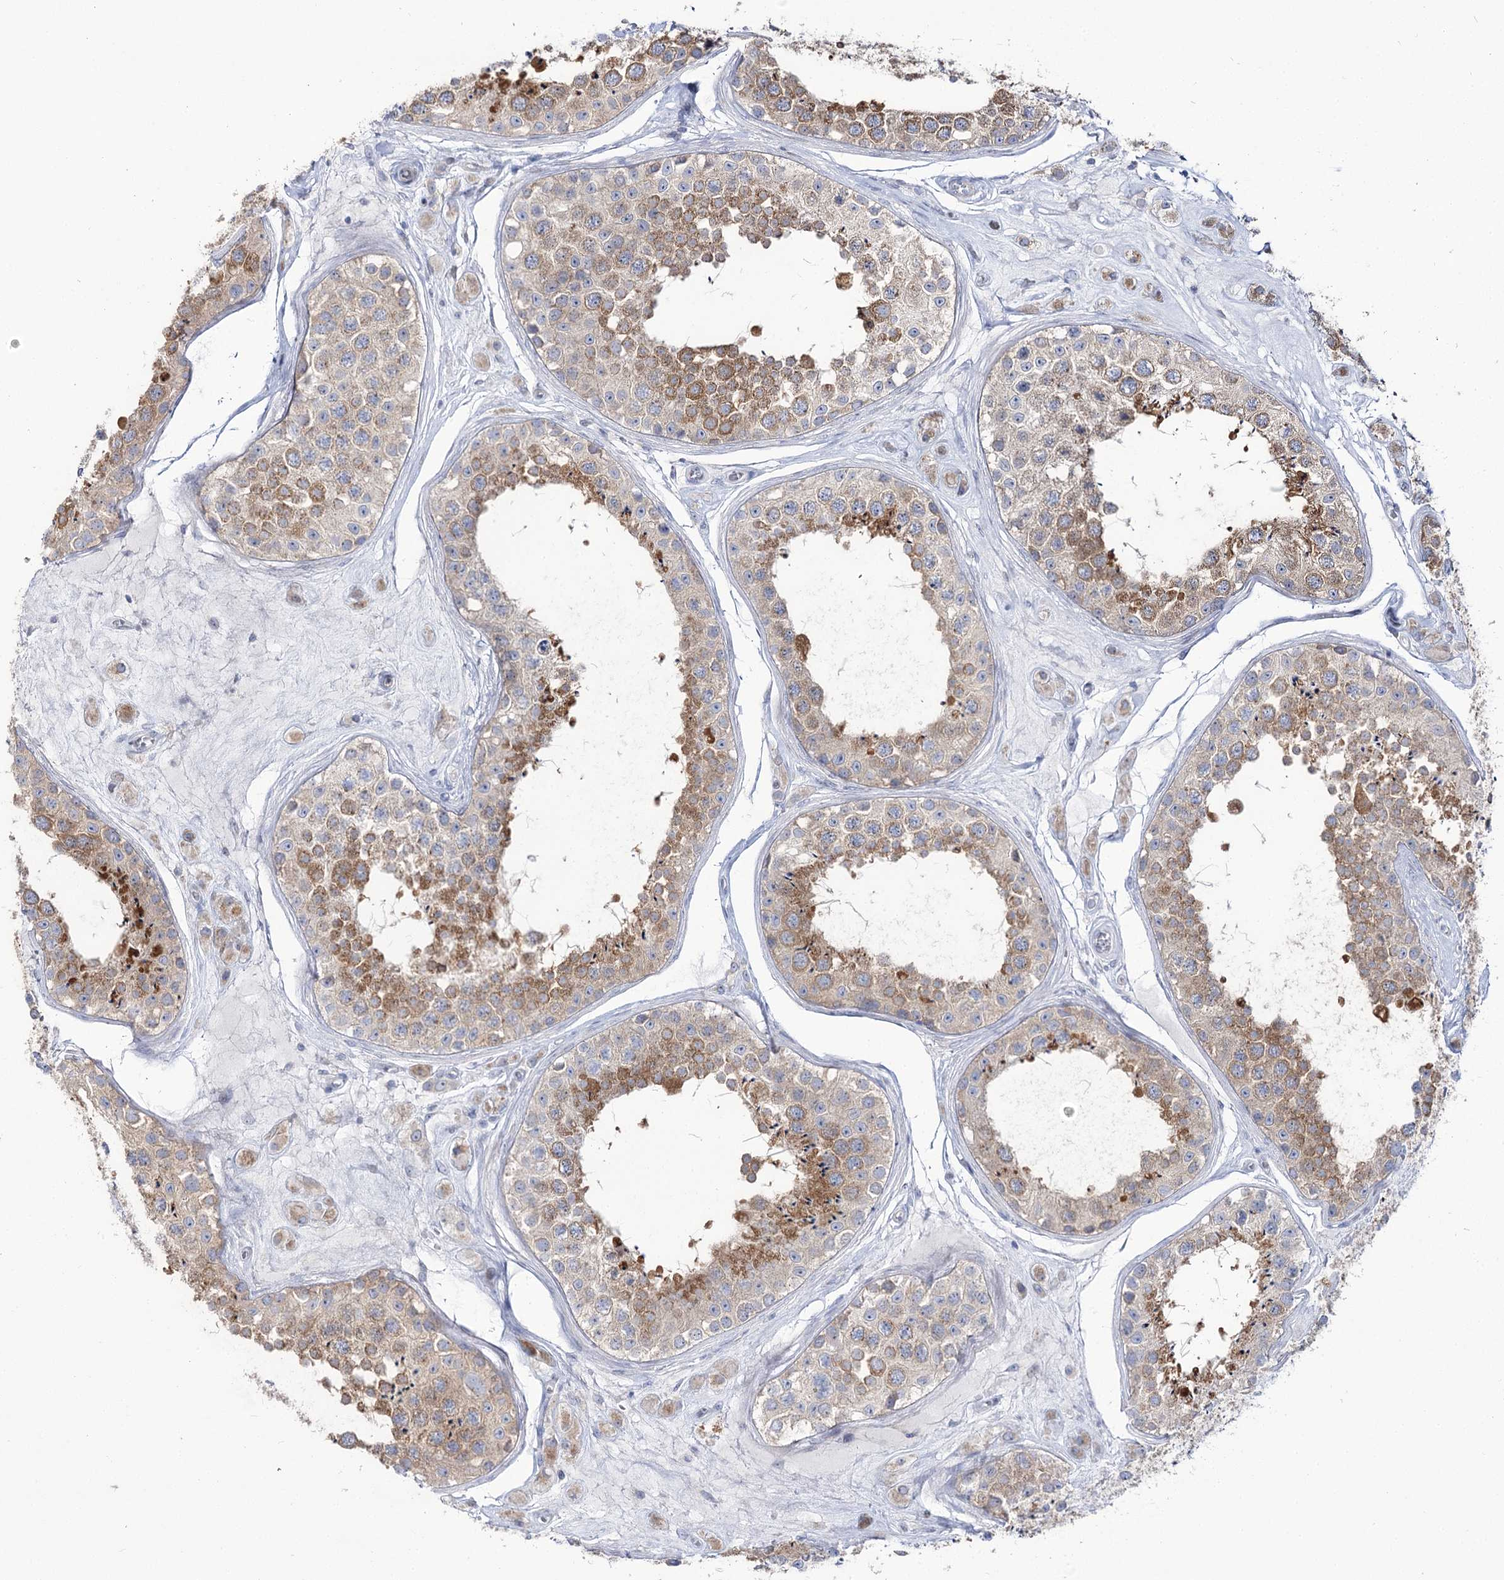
{"staining": {"intensity": "moderate", "quantity": ">75%", "location": "cytoplasmic/membranous"}, "tissue": "testis", "cell_type": "Cells in seminiferous ducts", "image_type": "normal", "snomed": [{"axis": "morphology", "description": "Normal tissue, NOS"}, {"axis": "topography", "description": "Testis"}], "caption": "DAB immunohistochemical staining of unremarkable human testis demonstrates moderate cytoplasmic/membranous protein expression in about >75% of cells in seminiferous ducts. Nuclei are stained in blue.", "gene": "SUOX", "patient": {"sex": "male", "age": 25}}